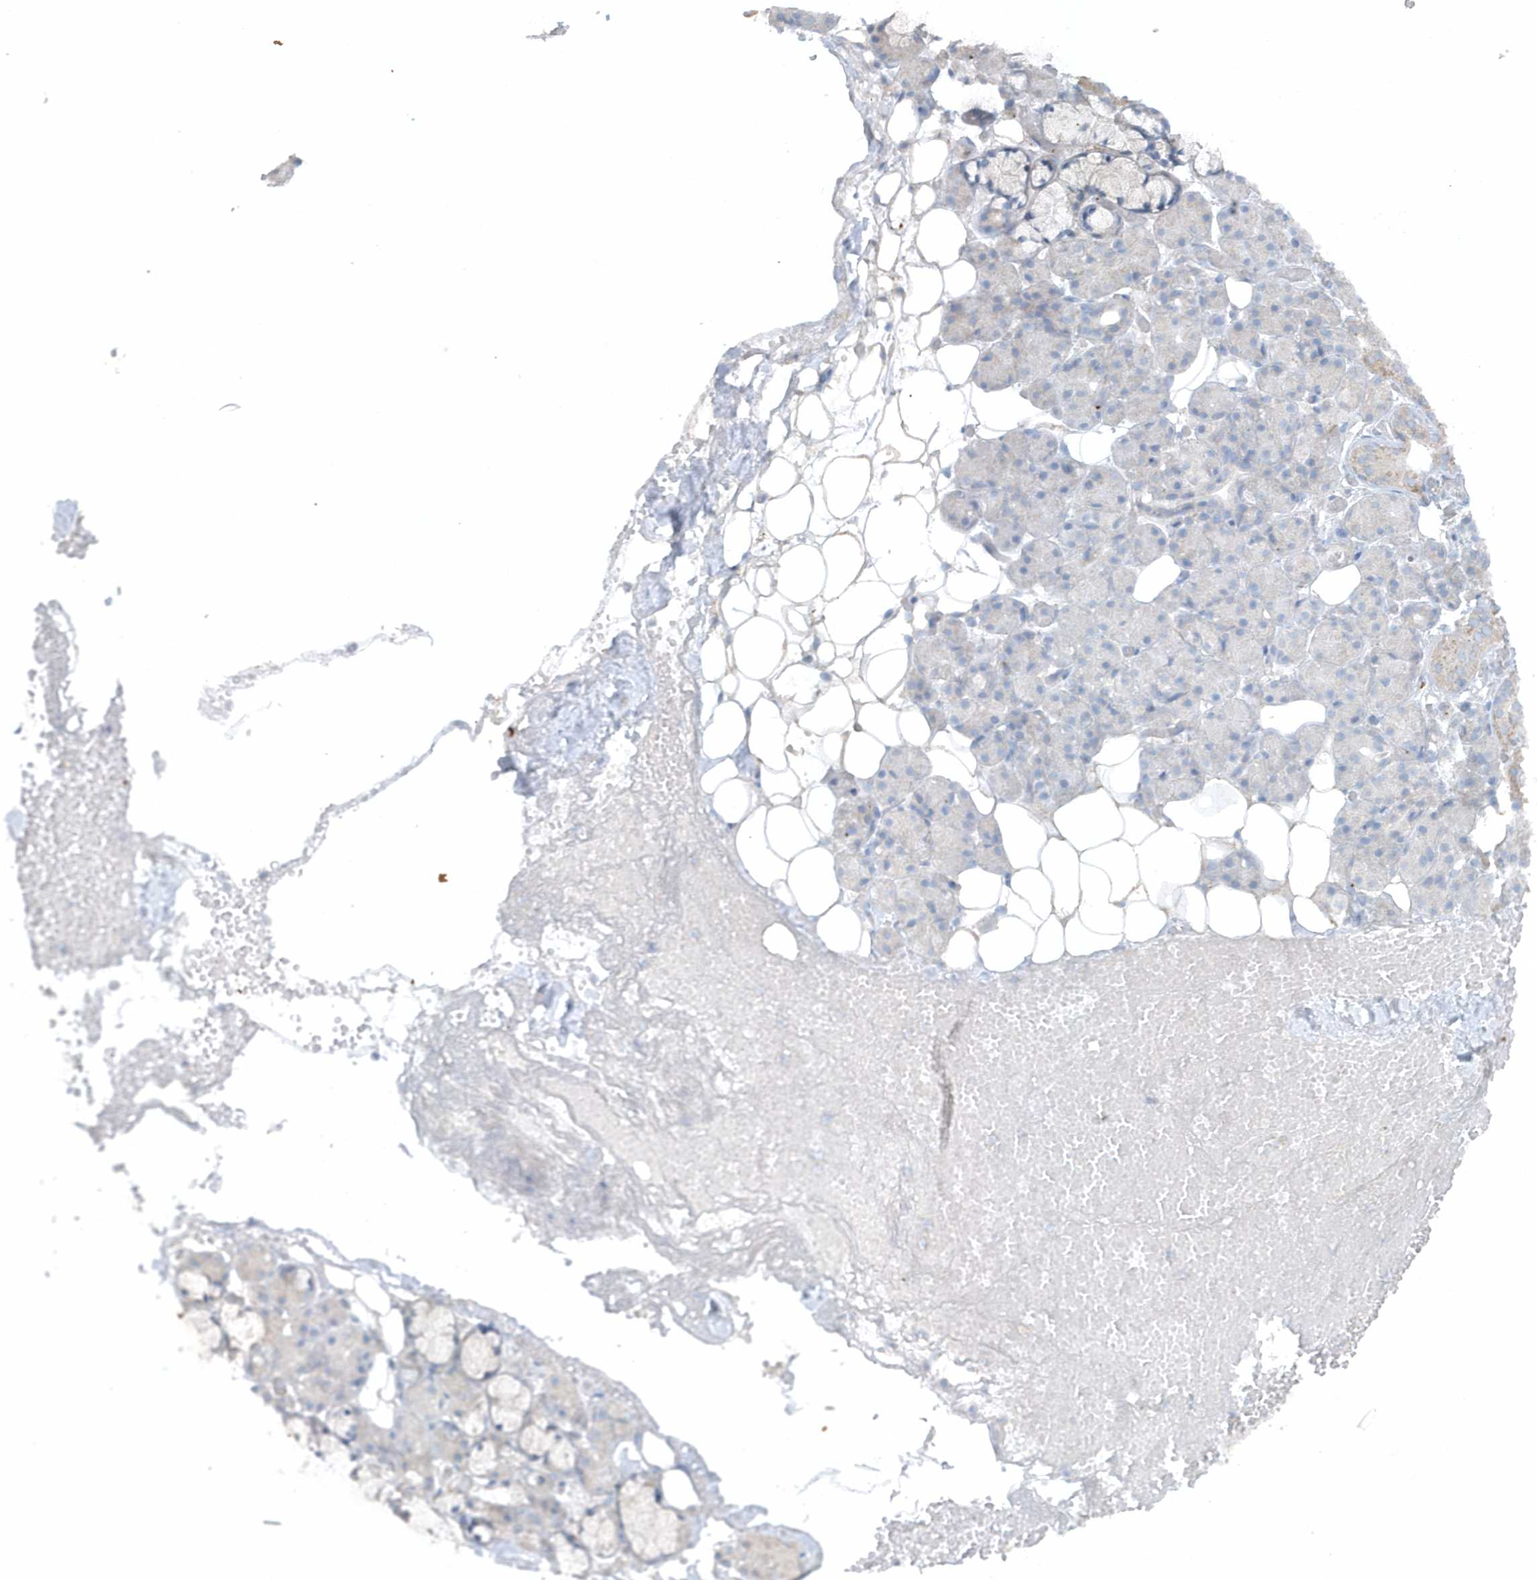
{"staining": {"intensity": "moderate", "quantity": "<25%", "location": "cytoplasmic/membranous"}, "tissue": "salivary gland", "cell_type": "Glandular cells", "image_type": "normal", "snomed": [{"axis": "morphology", "description": "Normal tissue, NOS"}, {"axis": "topography", "description": "Salivary gland"}], "caption": "Immunohistochemistry (IHC) micrograph of benign salivary gland: human salivary gland stained using IHC exhibits low levels of moderate protein expression localized specifically in the cytoplasmic/membranous of glandular cells, appearing as a cytoplasmic/membranous brown color.", "gene": "SLC38A2", "patient": {"sex": "male", "age": 63}}